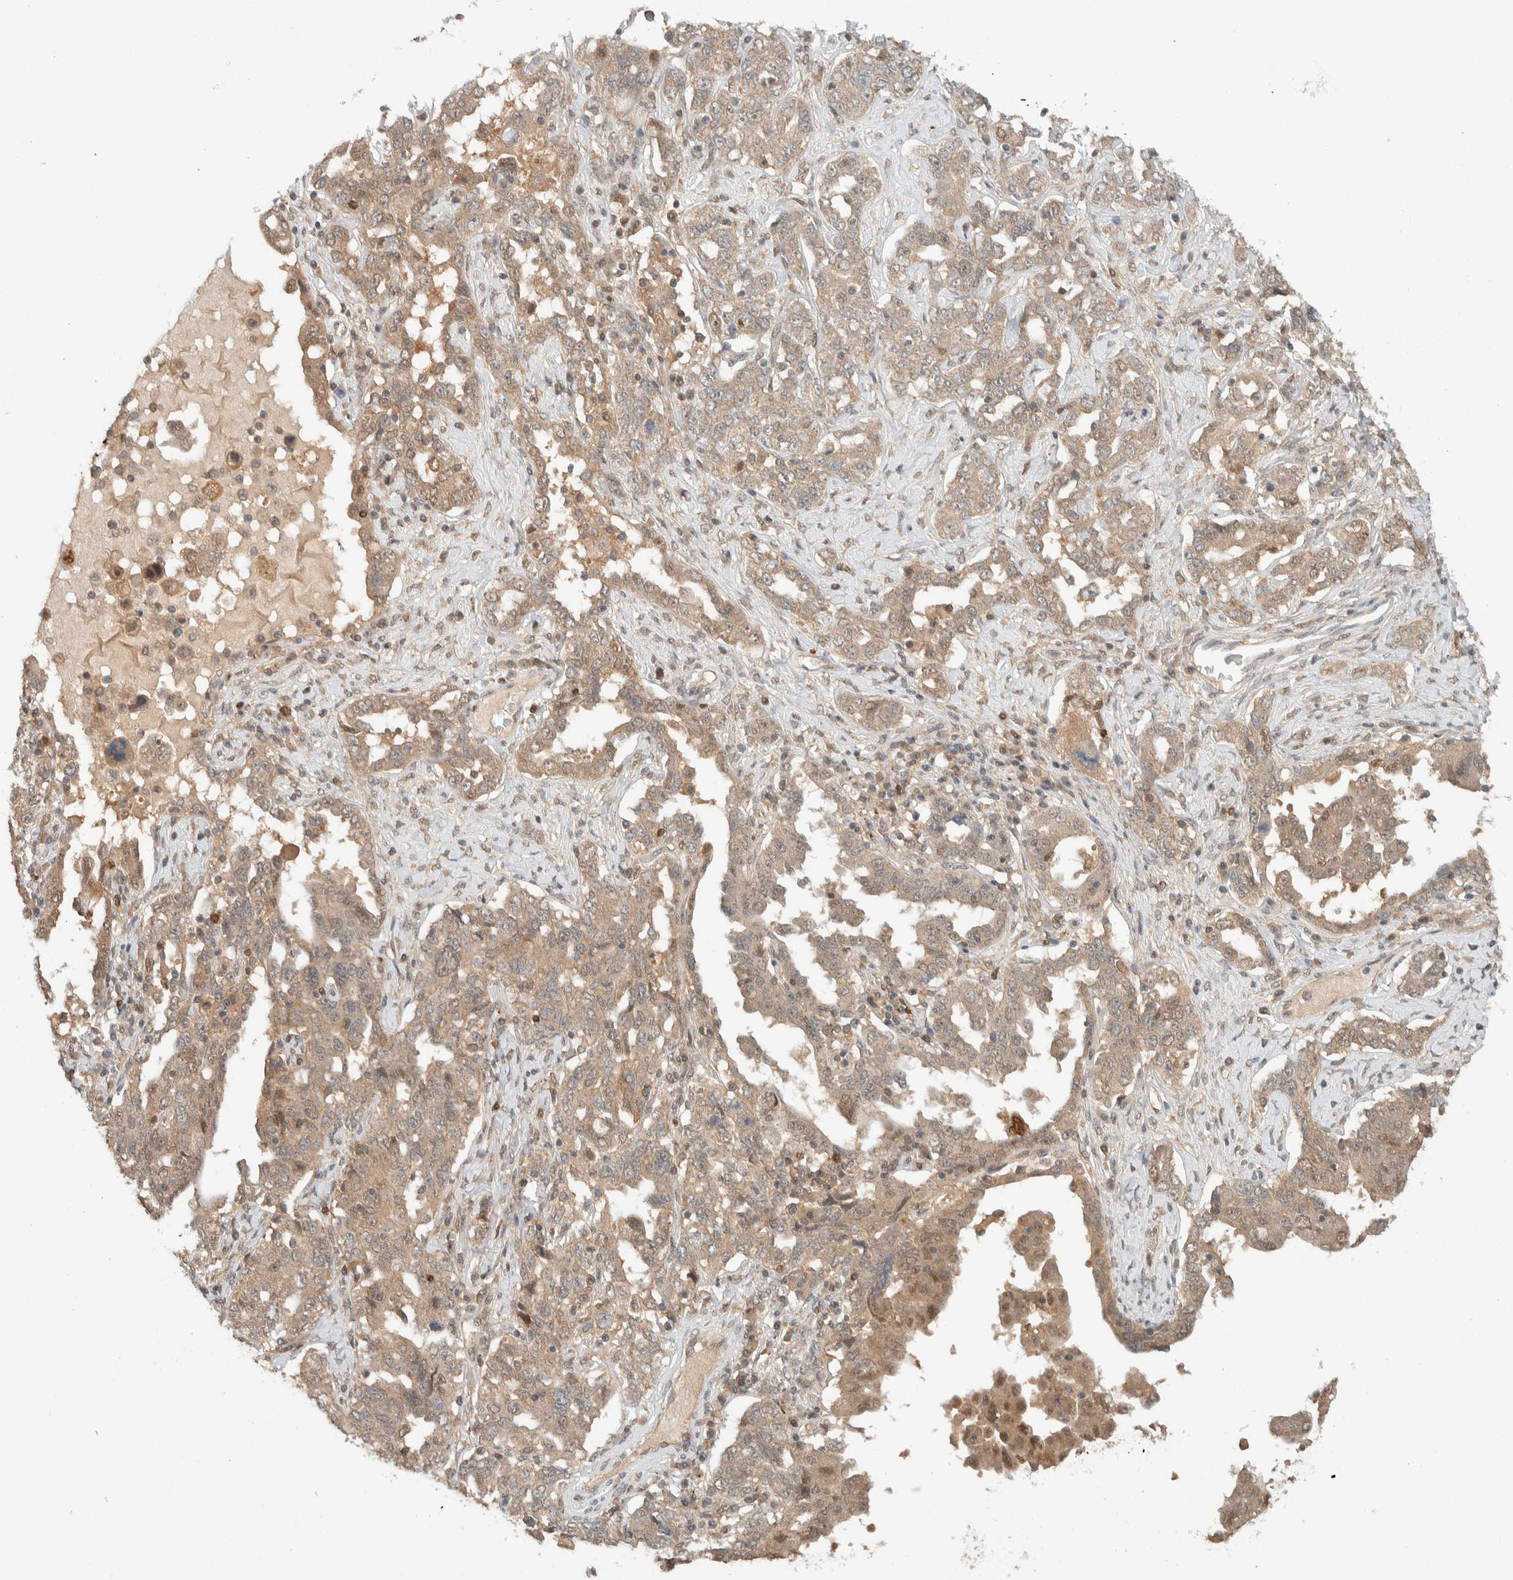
{"staining": {"intensity": "weak", "quantity": ">75%", "location": "cytoplasmic/membranous,nuclear"}, "tissue": "ovarian cancer", "cell_type": "Tumor cells", "image_type": "cancer", "snomed": [{"axis": "morphology", "description": "Carcinoma, endometroid"}, {"axis": "topography", "description": "Ovary"}], "caption": "Tumor cells display low levels of weak cytoplasmic/membranous and nuclear staining in about >75% of cells in human ovarian endometroid carcinoma.", "gene": "ZNF567", "patient": {"sex": "female", "age": 62}}